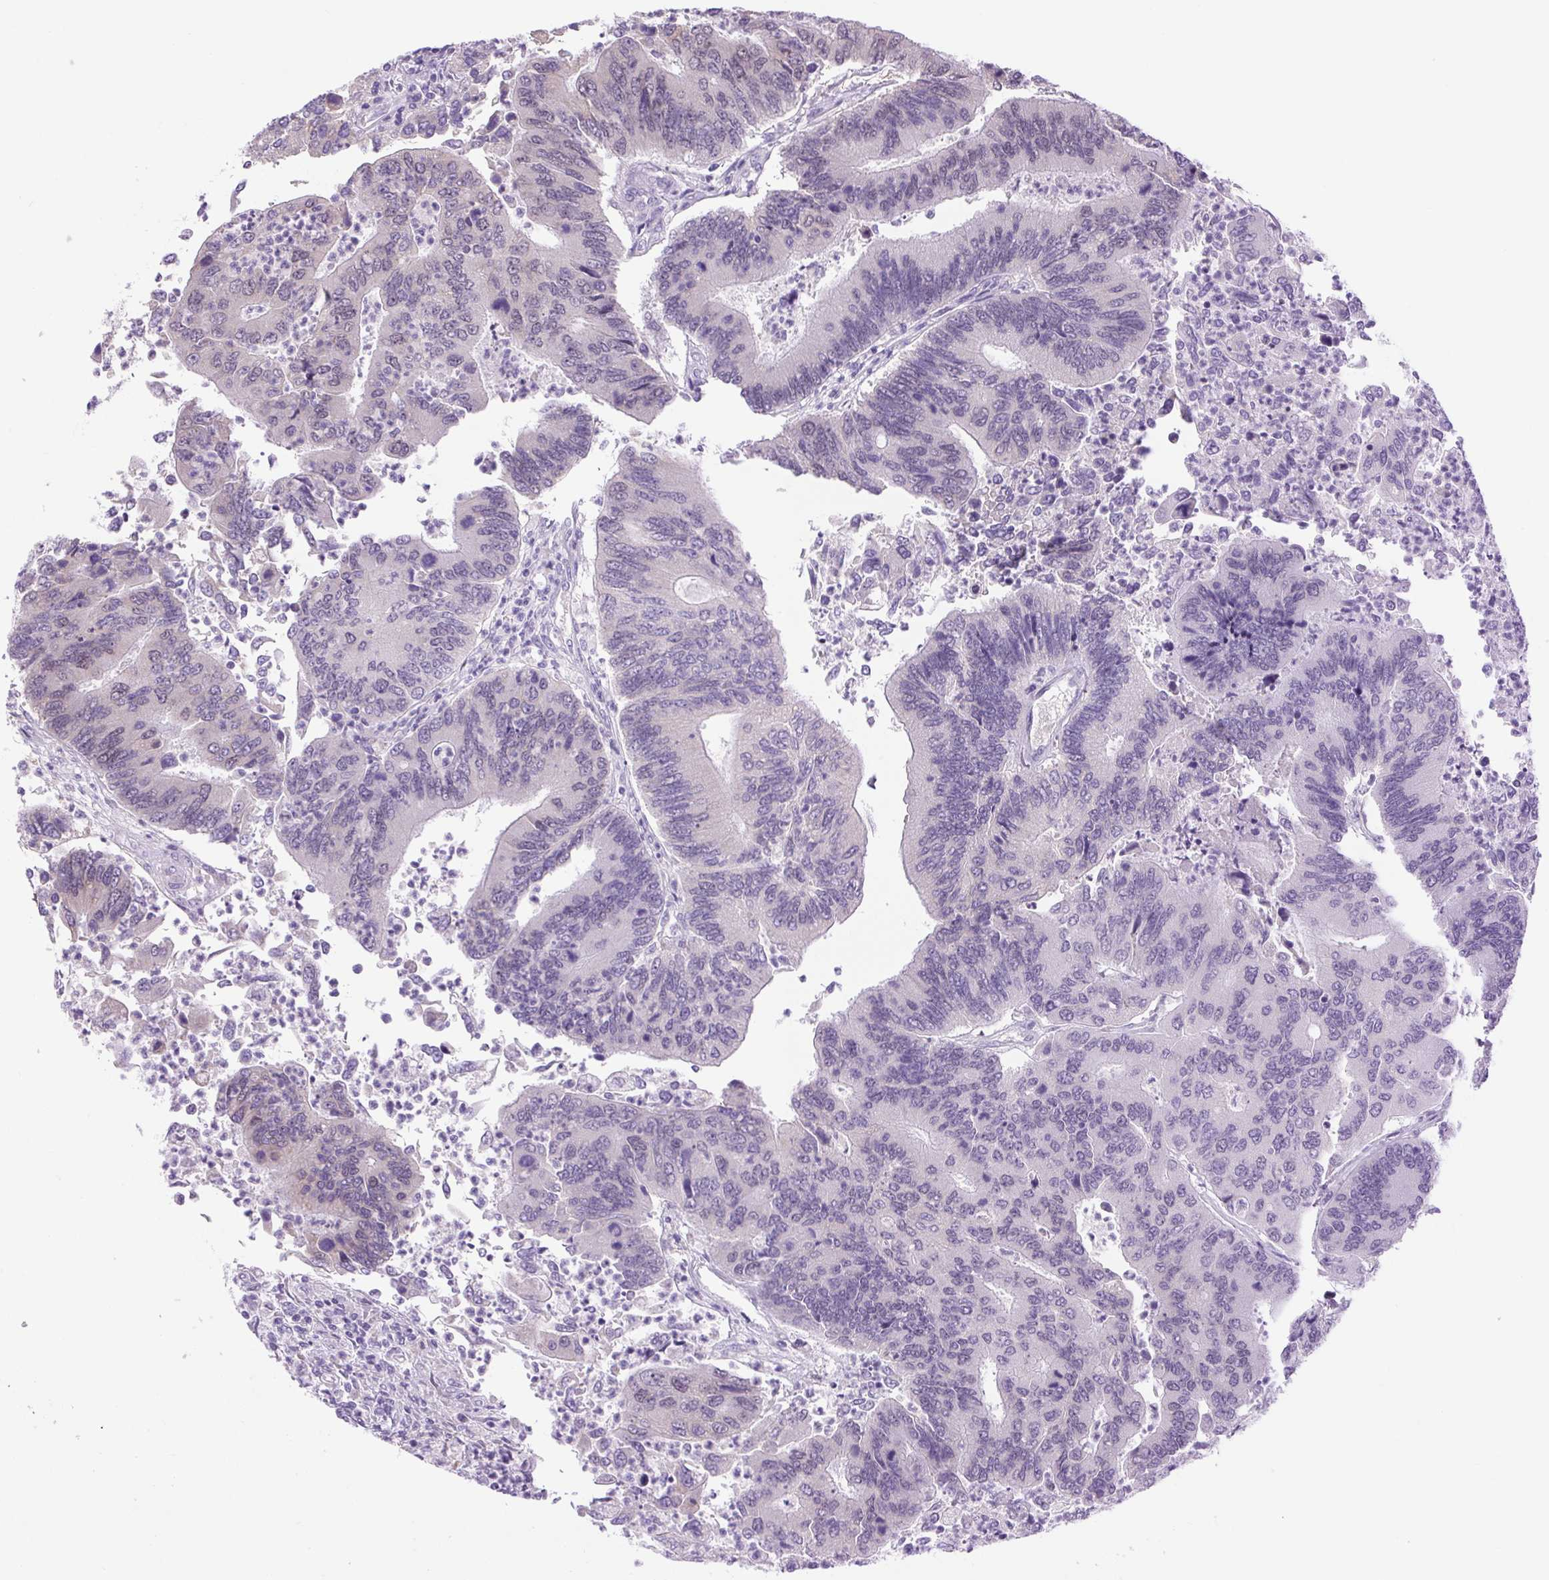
{"staining": {"intensity": "weak", "quantity": "<25%", "location": "nuclear"}, "tissue": "colorectal cancer", "cell_type": "Tumor cells", "image_type": "cancer", "snomed": [{"axis": "morphology", "description": "Adenocarcinoma, NOS"}, {"axis": "topography", "description": "Colon"}], "caption": "High power microscopy photomicrograph of an immunohistochemistry image of colorectal cancer (adenocarcinoma), revealing no significant staining in tumor cells.", "gene": "SCO2", "patient": {"sex": "female", "age": 67}}